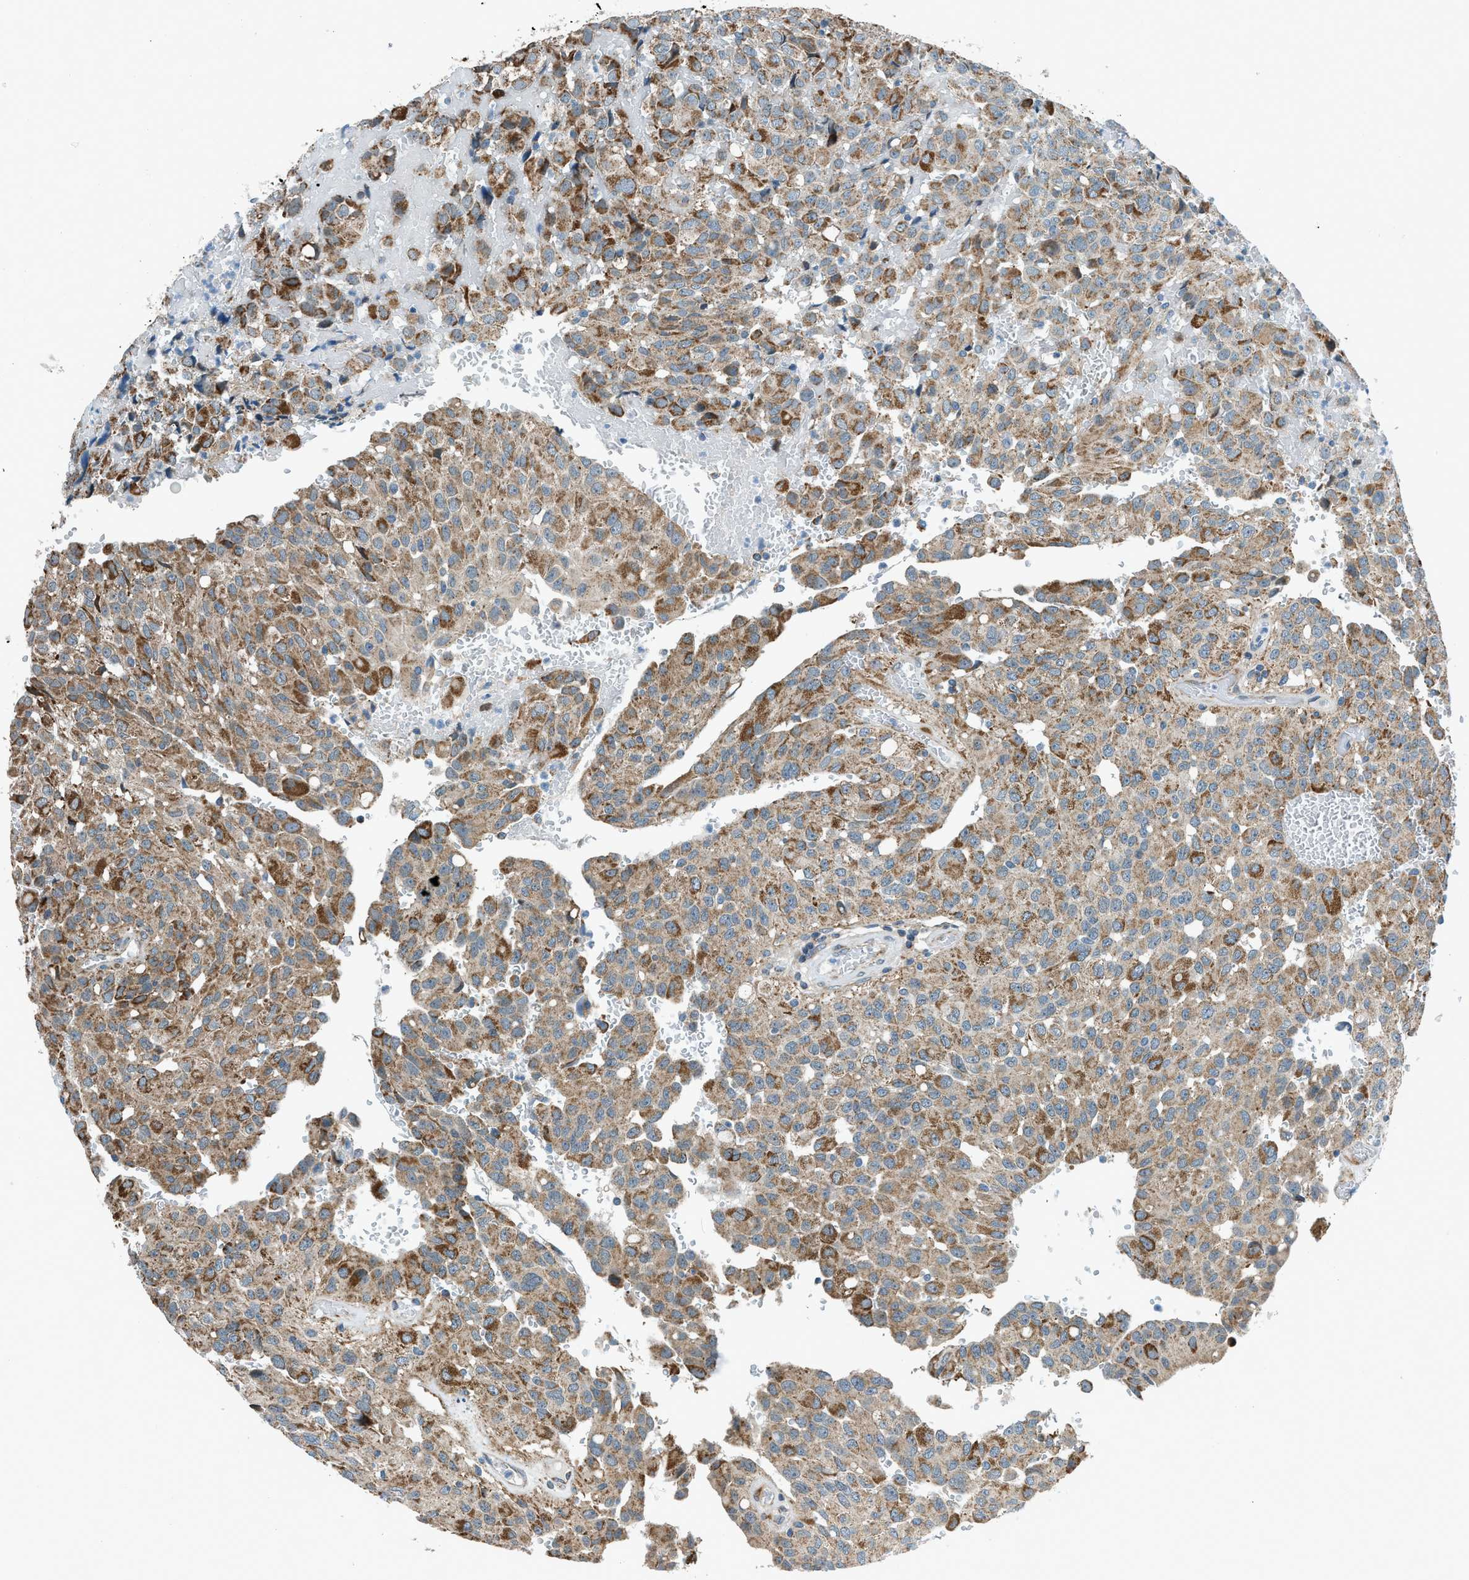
{"staining": {"intensity": "moderate", "quantity": "25%-75%", "location": "cytoplasmic/membranous"}, "tissue": "glioma", "cell_type": "Tumor cells", "image_type": "cancer", "snomed": [{"axis": "morphology", "description": "Glioma, malignant, High grade"}, {"axis": "topography", "description": "Brain"}], "caption": "Glioma stained for a protein (brown) exhibits moderate cytoplasmic/membranous positive staining in about 25%-75% of tumor cells.", "gene": "PIGG", "patient": {"sex": "male", "age": 32}}